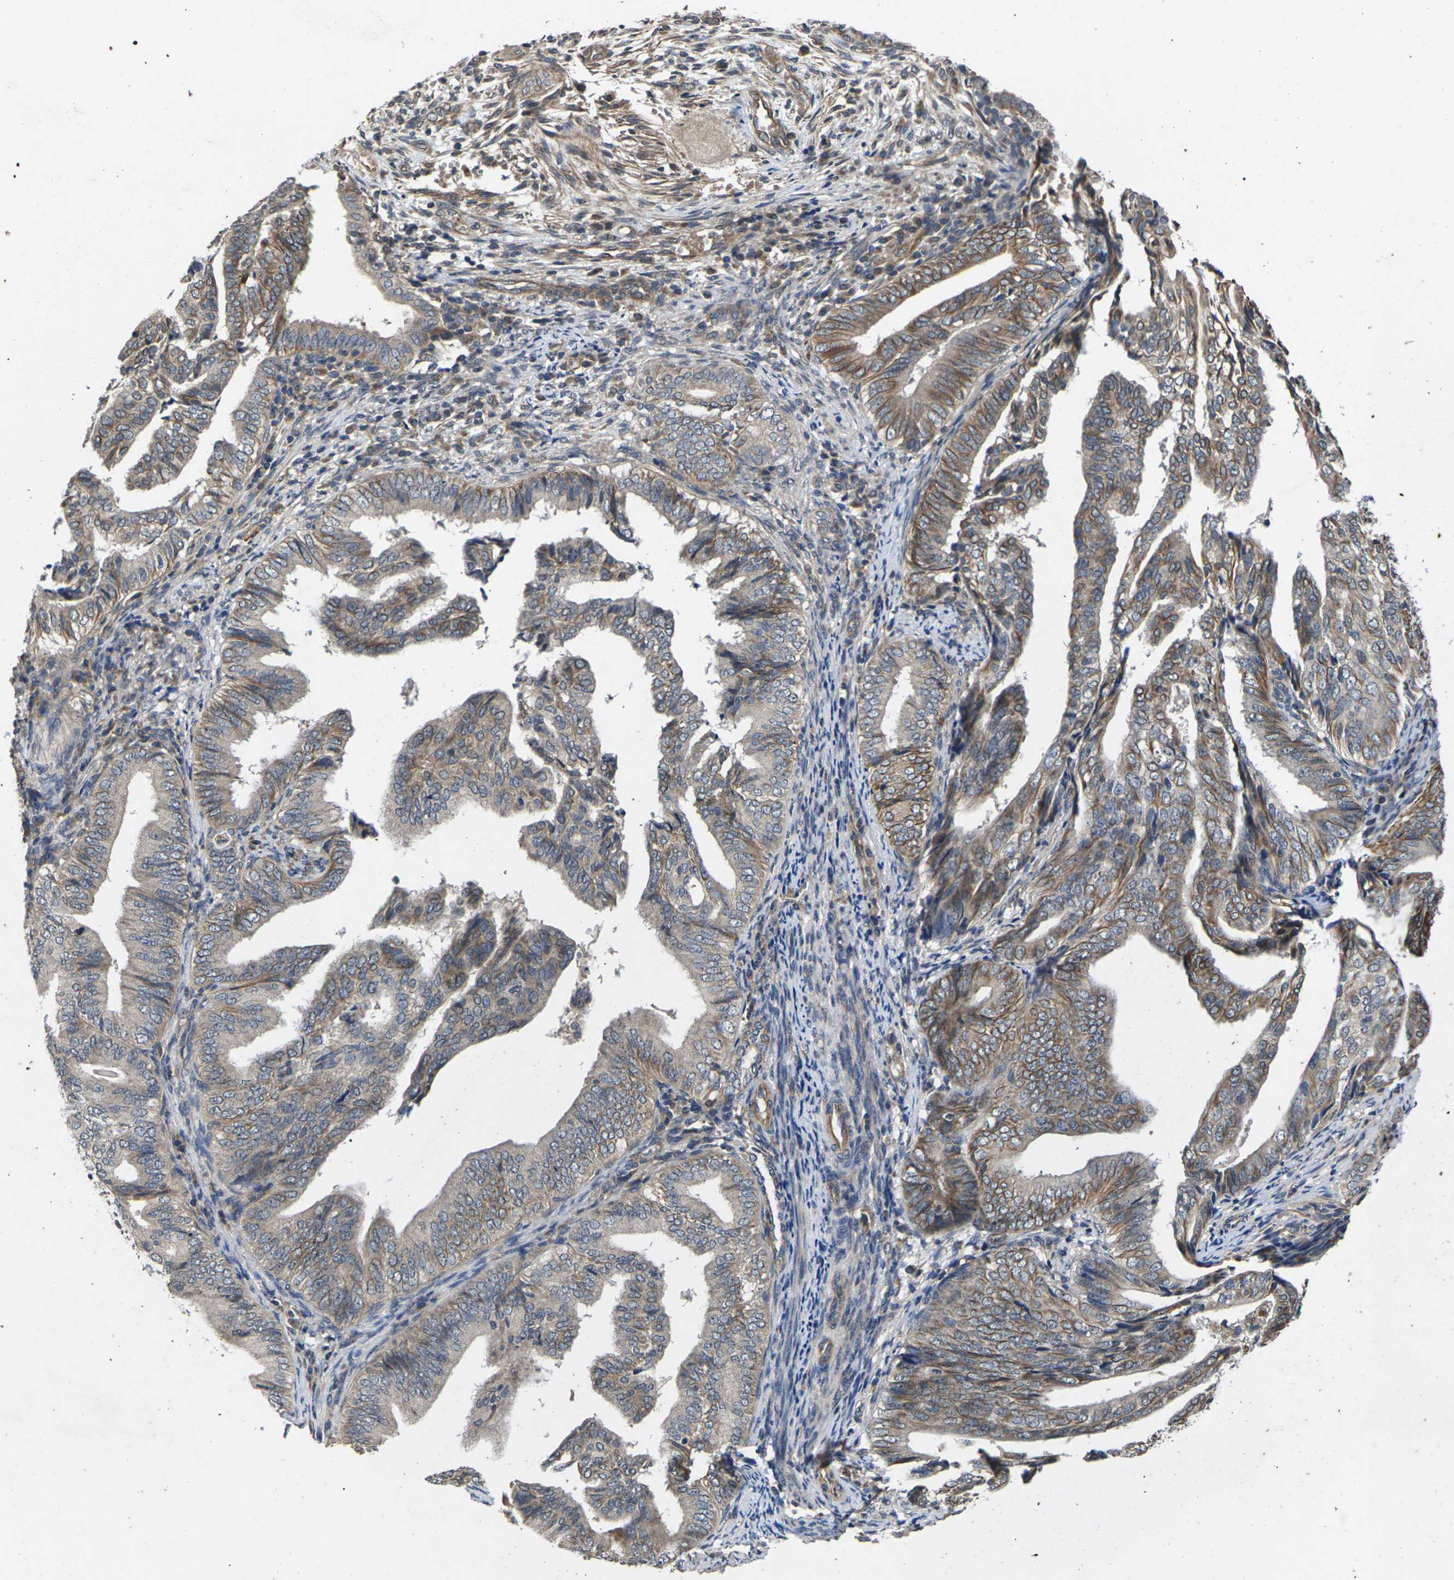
{"staining": {"intensity": "moderate", "quantity": ">75%", "location": "cytoplasmic/membranous"}, "tissue": "endometrial cancer", "cell_type": "Tumor cells", "image_type": "cancer", "snomed": [{"axis": "morphology", "description": "Adenocarcinoma, NOS"}, {"axis": "topography", "description": "Endometrium"}], "caption": "Immunohistochemical staining of human endometrial cancer displays moderate cytoplasmic/membranous protein expression in approximately >75% of tumor cells. Immunohistochemistry (ihc) stains the protein of interest in brown and the nuclei are stained blue.", "gene": "DKK2", "patient": {"sex": "female", "age": 58}}